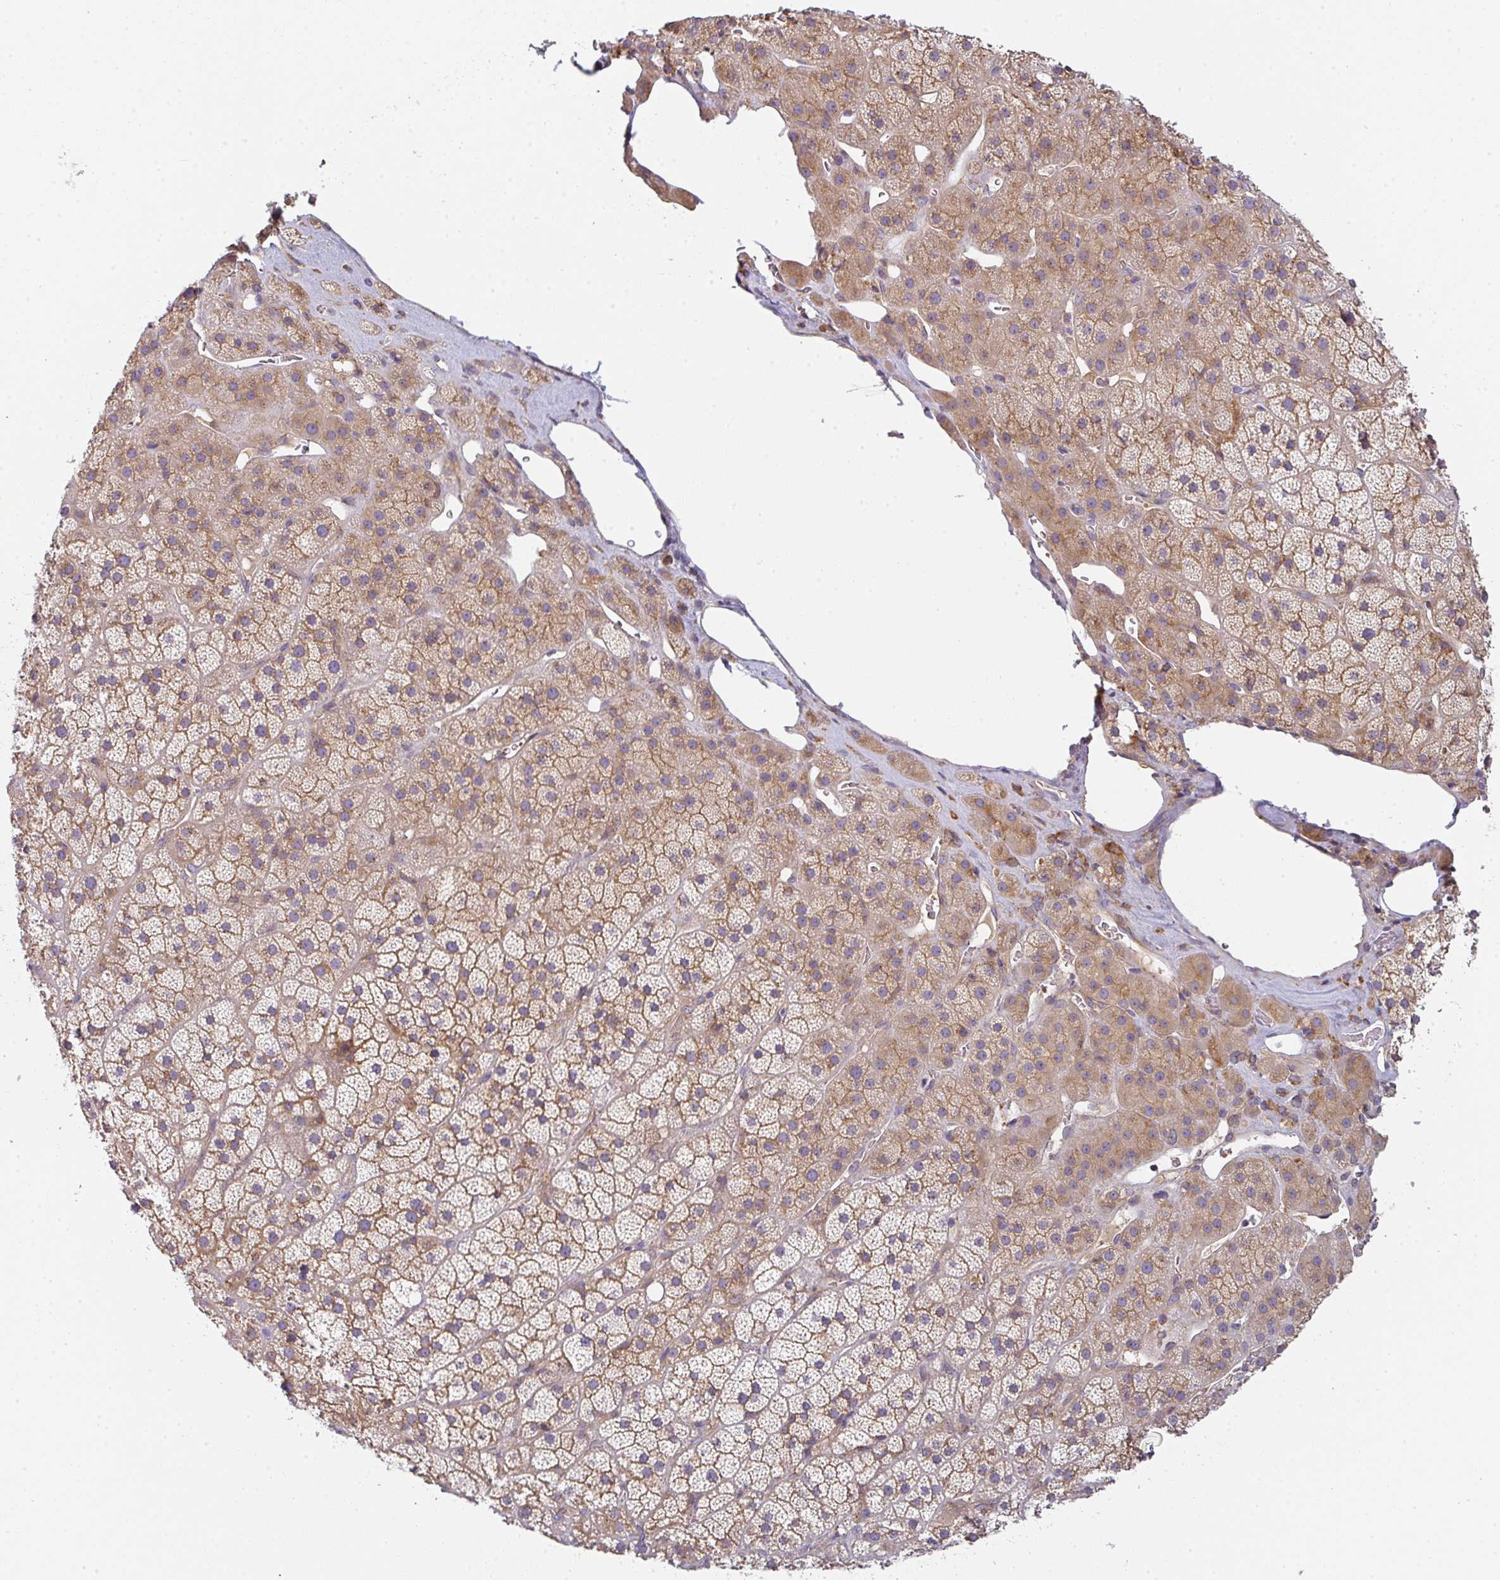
{"staining": {"intensity": "moderate", "quantity": "25%-75%", "location": "cytoplasmic/membranous"}, "tissue": "adrenal gland", "cell_type": "Glandular cells", "image_type": "normal", "snomed": [{"axis": "morphology", "description": "Normal tissue, NOS"}, {"axis": "topography", "description": "Adrenal gland"}], "caption": "A micrograph showing moderate cytoplasmic/membranous staining in about 25%-75% of glandular cells in normal adrenal gland, as visualized by brown immunohistochemical staining.", "gene": "SNX5", "patient": {"sex": "male", "age": 57}}